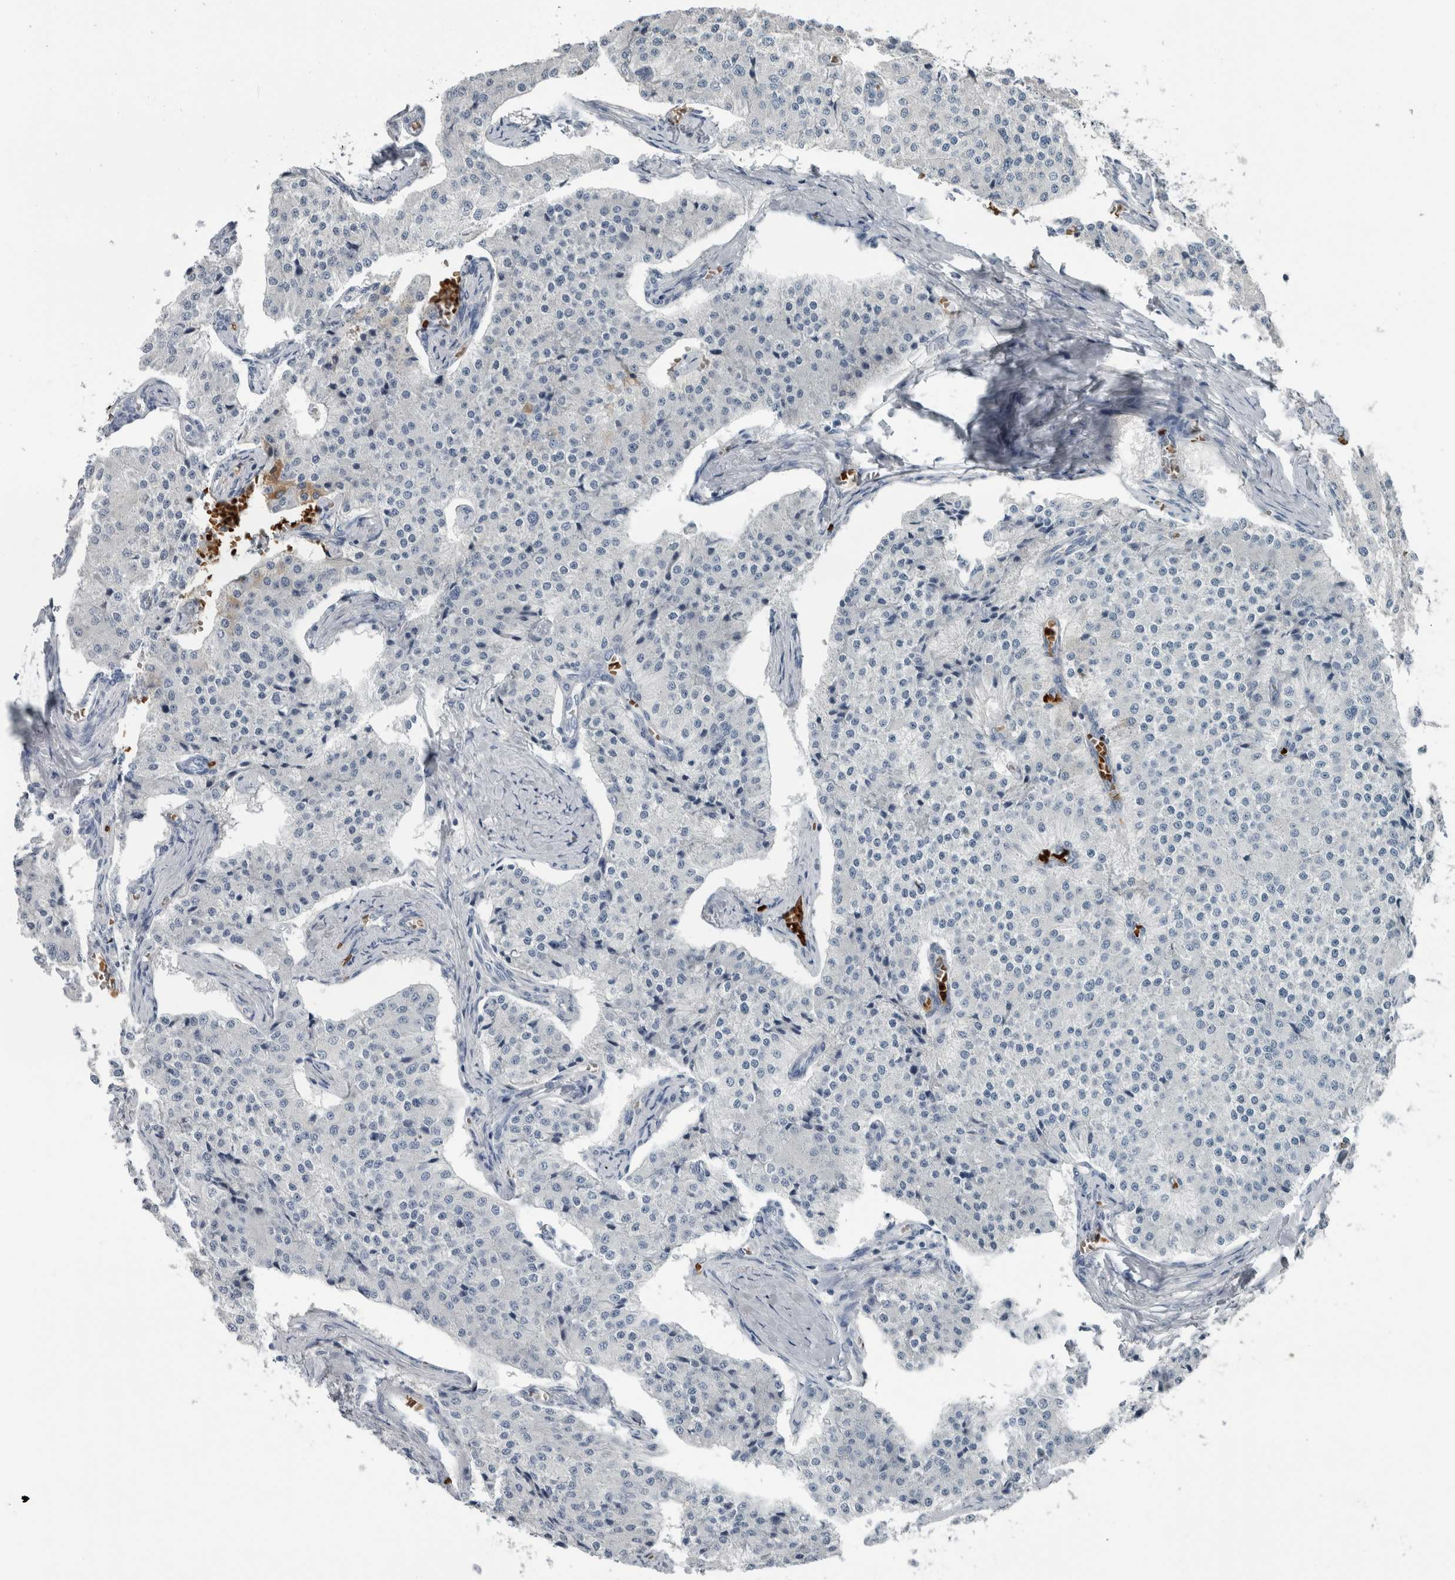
{"staining": {"intensity": "negative", "quantity": "none", "location": "none"}, "tissue": "carcinoid", "cell_type": "Tumor cells", "image_type": "cancer", "snomed": [{"axis": "morphology", "description": "Carcinoid, malignant, NOS"}, {"axis": "topography", "description": "Colon"}], "caption": "Immunohistochemistry of carcinoid reveals no expression in tumor cells.", "gene": "SH3GL2", "patient": {"sex": "female", "age": 52}}